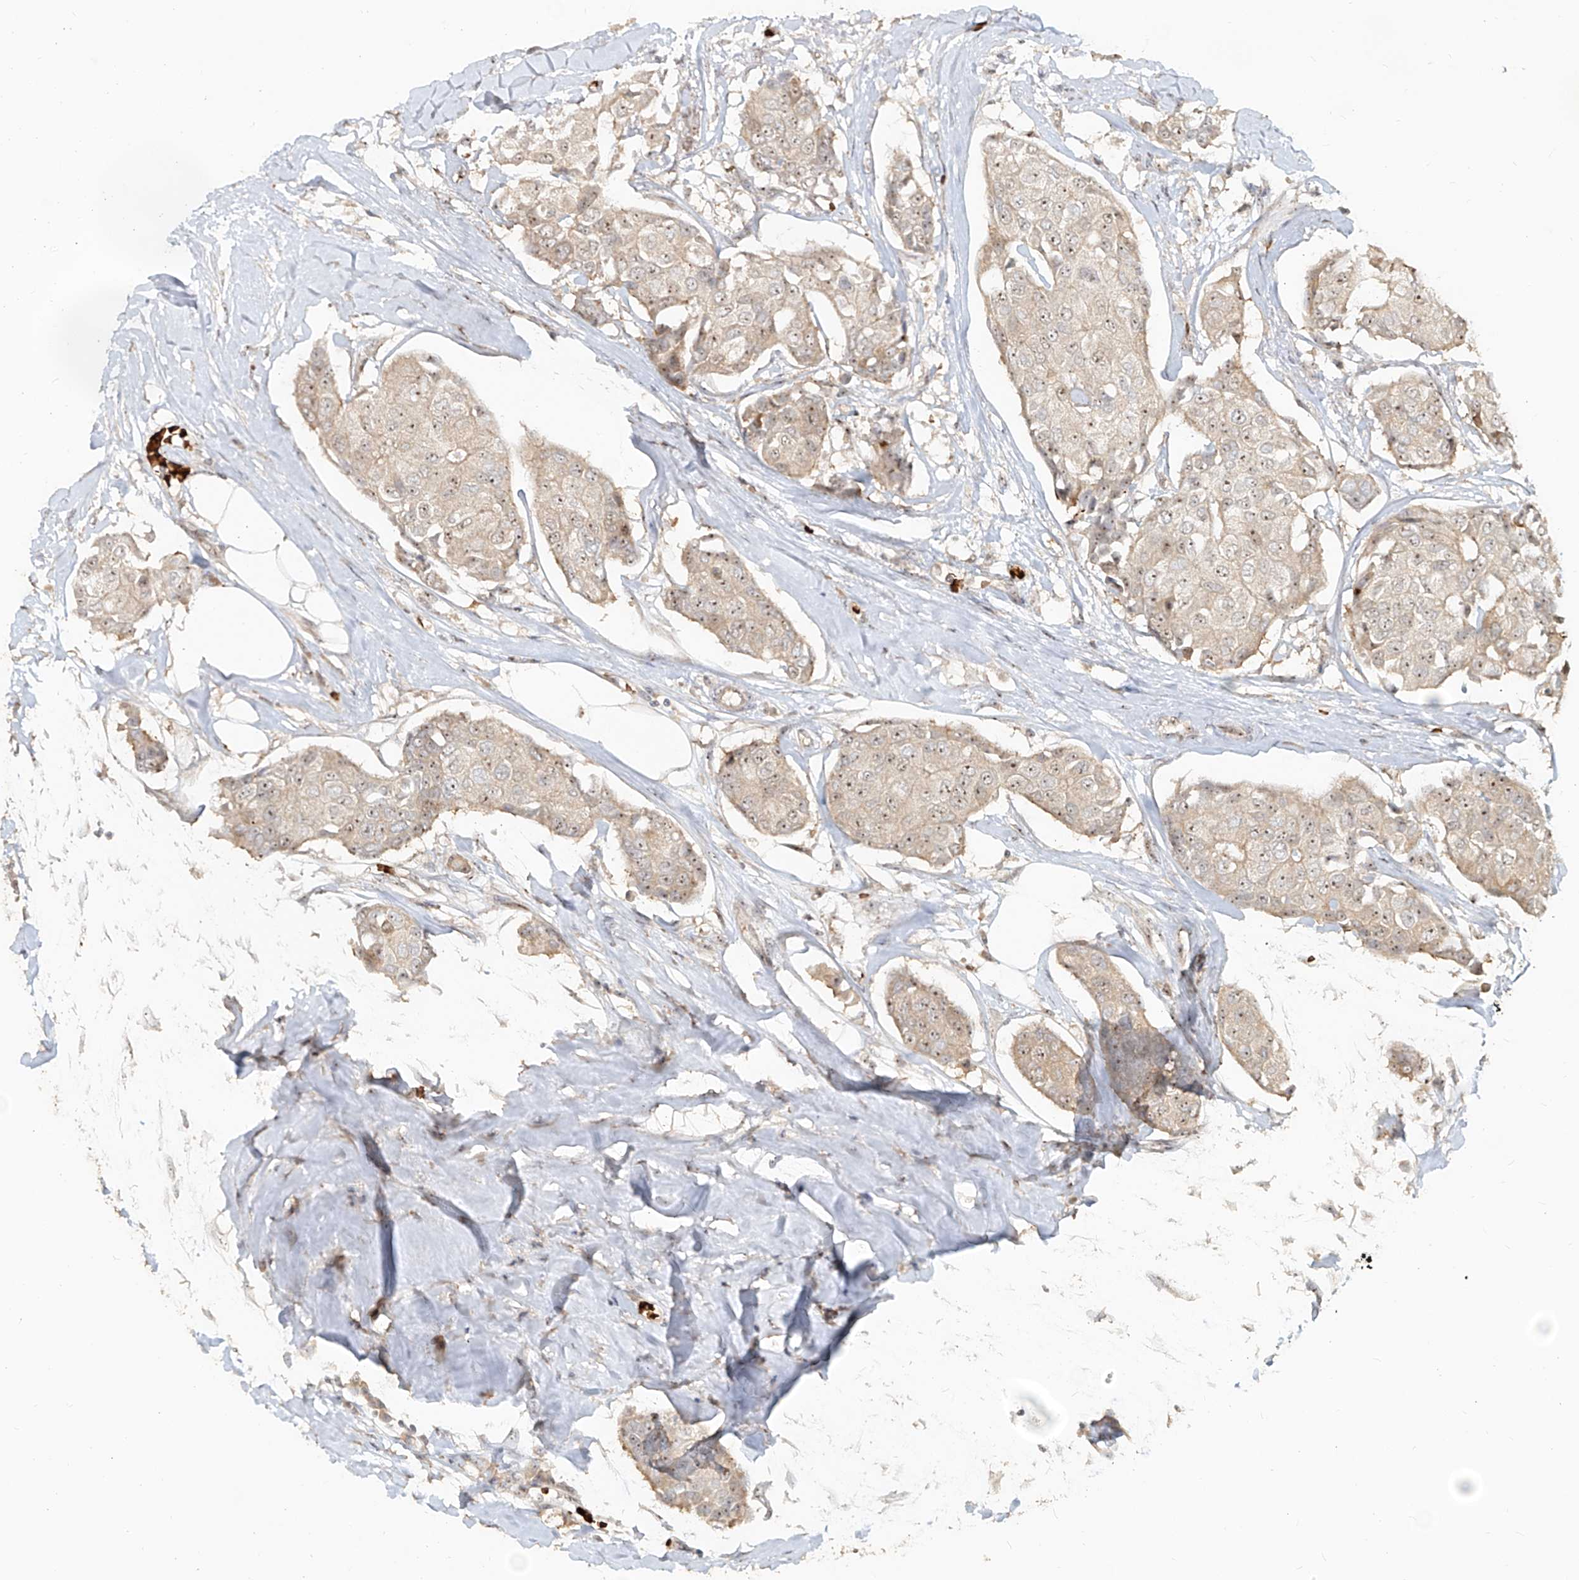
{"staining": {"intensity": "weak", "quantity": ">75%", "location": "cytoplasmic/membranous,nuclear"}, "tissue": "breast cancer", "cell_type": "Tumor cells", "image_type": "cancer", "snomed": [{"axis": "morphology", "description": "Duct carcinoma"}, {"axis": "topography", "description": "Breast"}], "caption": "This micrograph displays immunohistochemistry (IHC) staining of human breast invasive ductal carcinoma, with low weak cytoplasmic/membranous and nuclear staining in about >75% of tumor cells.", "gene": "BYSL", "patient": {"sex": "female", "age": 80}}